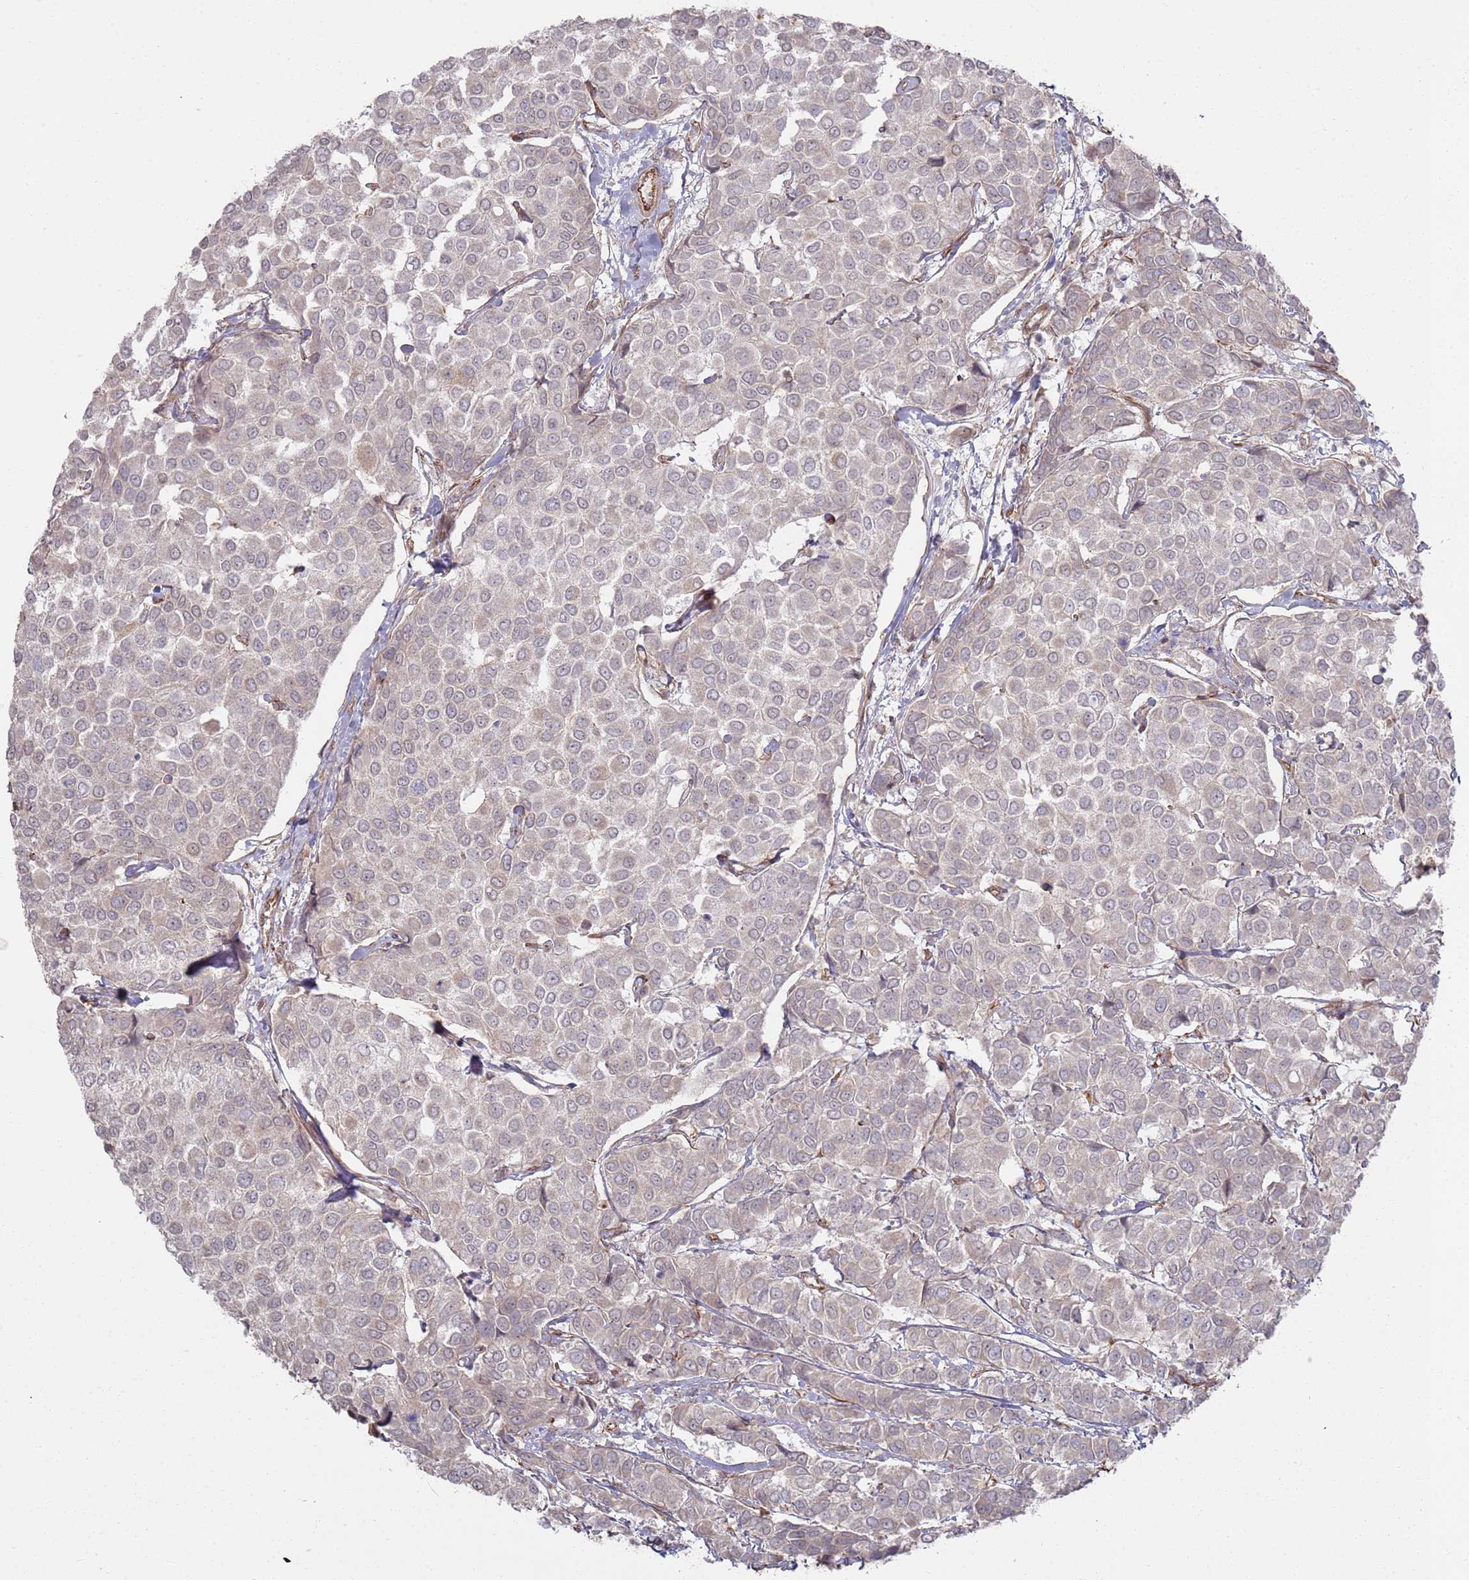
{"staining": {"intensity": "weak", "quantity": "<25%", "location": "cytoplasmic/membranous"}, "tissue": "breast cancer", "cell_type": "Tumor cells", "image_type": "cancer", "snomed": [{"axis": "morphology", "description": "Duct carcinoma"}, {"axis": "topography", "description": "Breast"}], "caption": "A photomicrograph of breast cancer (invasive ductal carcinoma) stained for a protein demonstrates no brown staining in tumor cells.", "gene": "PHF21A", "patient": {"sex": "female", "age": 55}}